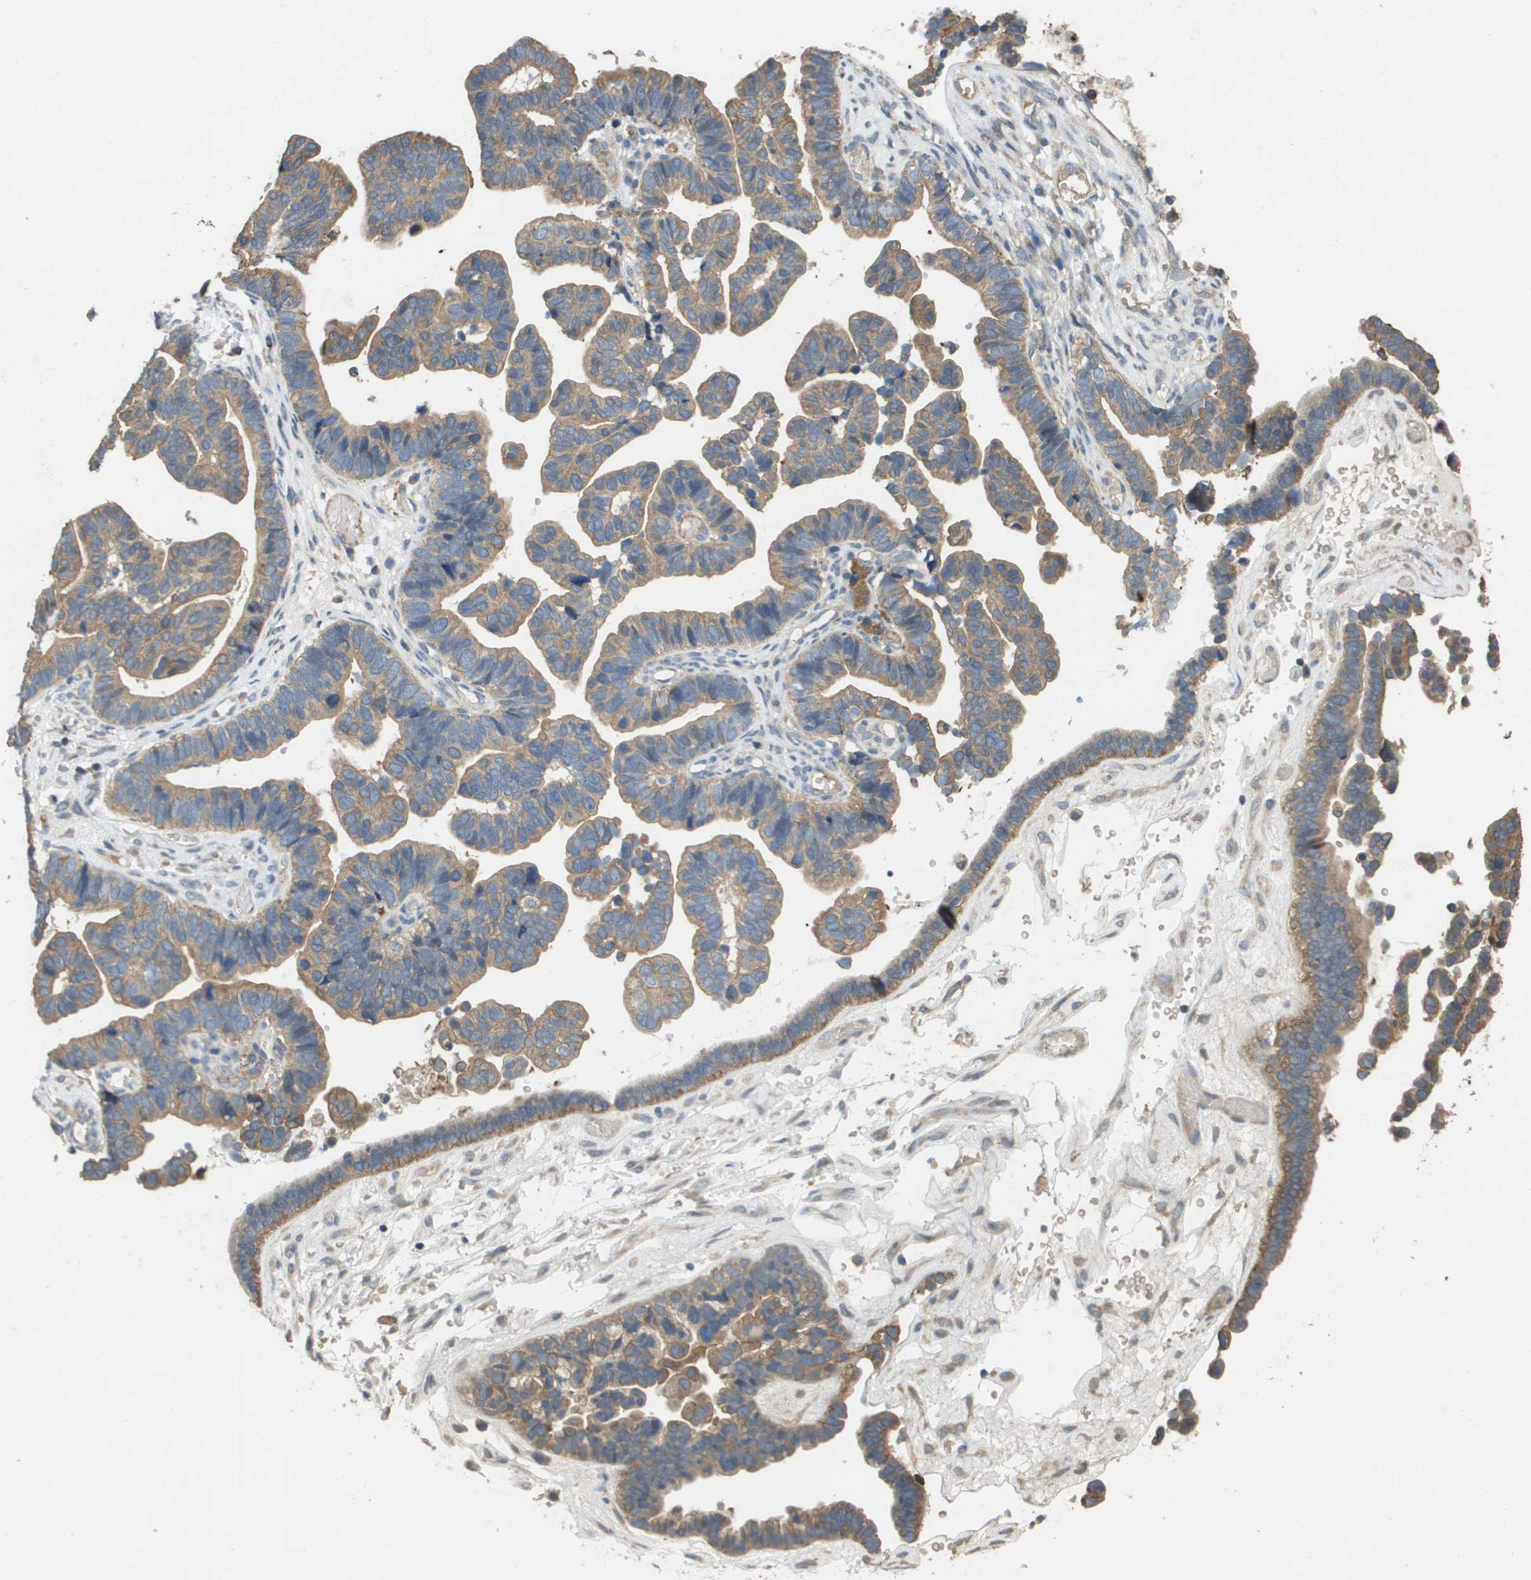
{"staining": {"intensity": "moderate", "quantity": ">75%", "location": "cytoplasmic/membranous"}, "tissue": "ovarian cancer", "cell_type": "Tumor cells", "image_type": "cancer", "snomed": [{"axis": "morphology", "description": "Cystadenocarcinoma, serous, NOS"}, {"axis": "topography", "description": "Ovary"}], "caption": "This micrograph reveals immunohistochemistry (IHC) staining of serous cystadenocarcinoma (ovarian), with medium moderate cytoplasmic/membranous positivity in about >75% of tumor cells.", "gene": "KRT23", "patient": {"sex": "female", "age": 56}}